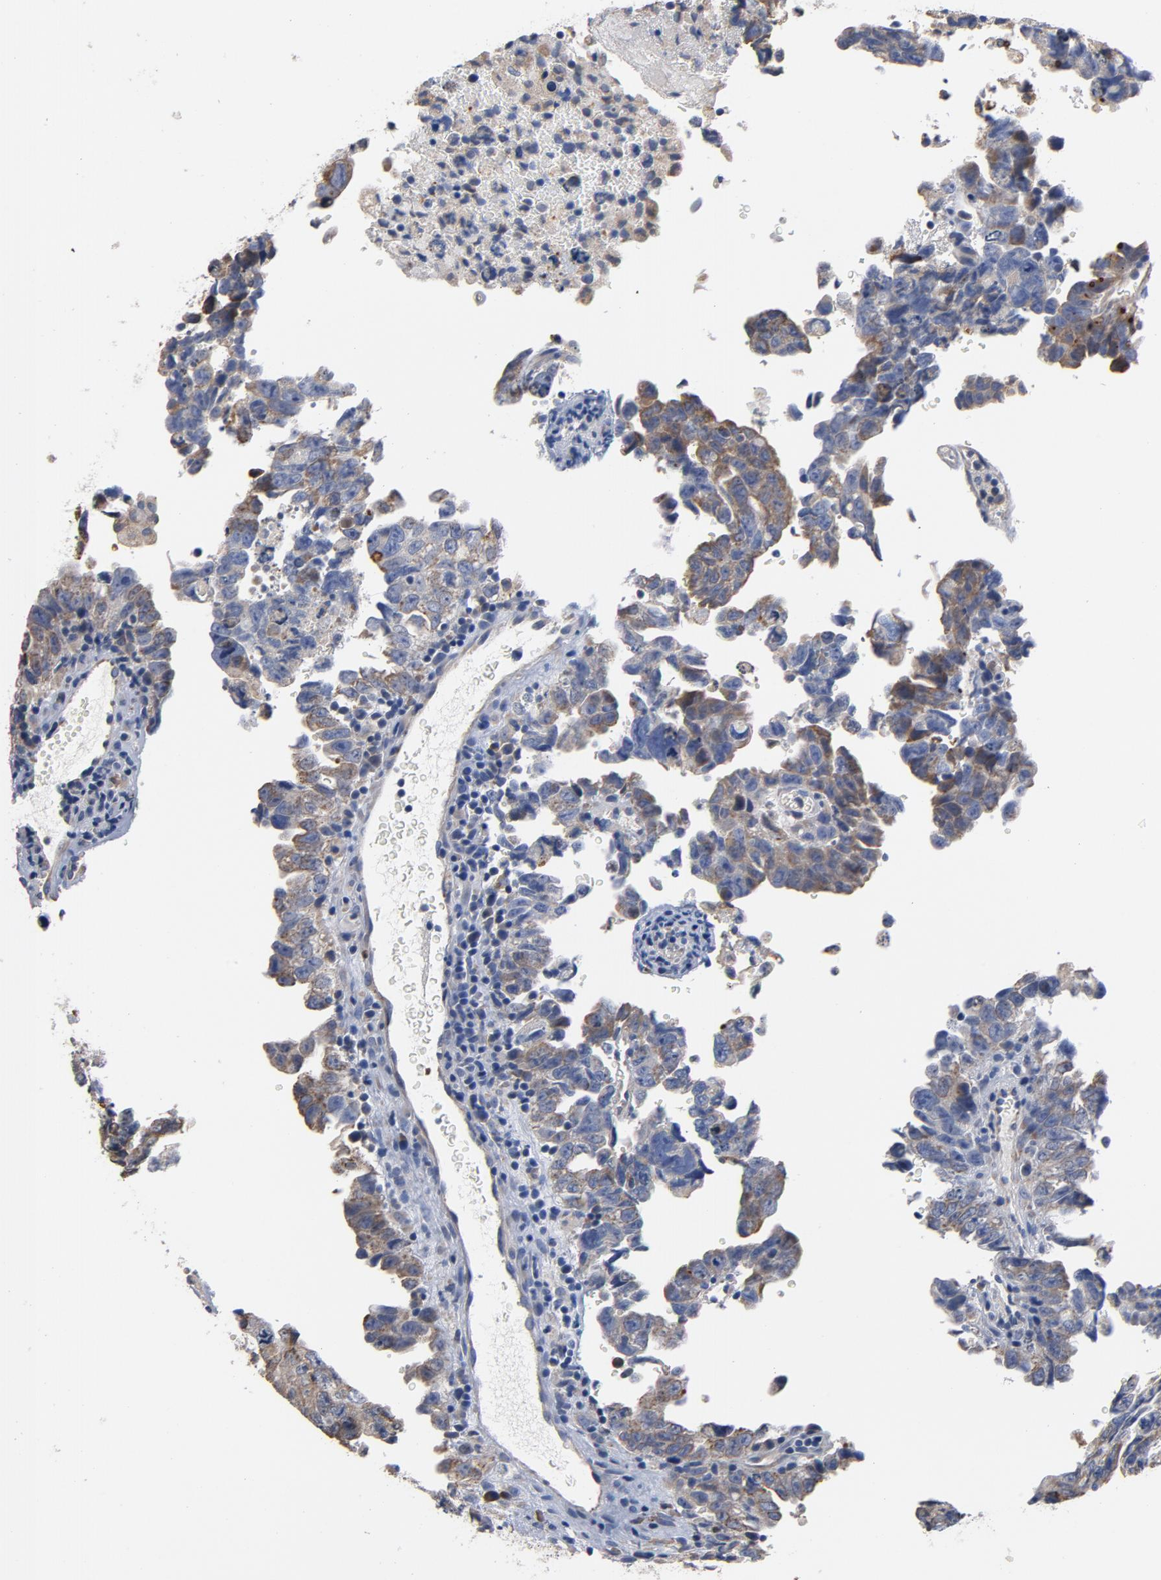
{"staining": {"intensity": "negative", "quantity": "none", "location": "none"}, "tissue": "testis cancer", "cell_type": "Tumor cells", "image_type": "cancer", "snomed": [{"axis": "morphology", "description": "Carcinoma, Embryonal, NOS"}, {"axis": "topography", "description": "Testis"}], "caption": "A micrograph of human embryonal carcinoma (testis) is negative for staining in tumor cells.", "gene": "TLR4", "patient": {"sex": "male", "age": 28}}